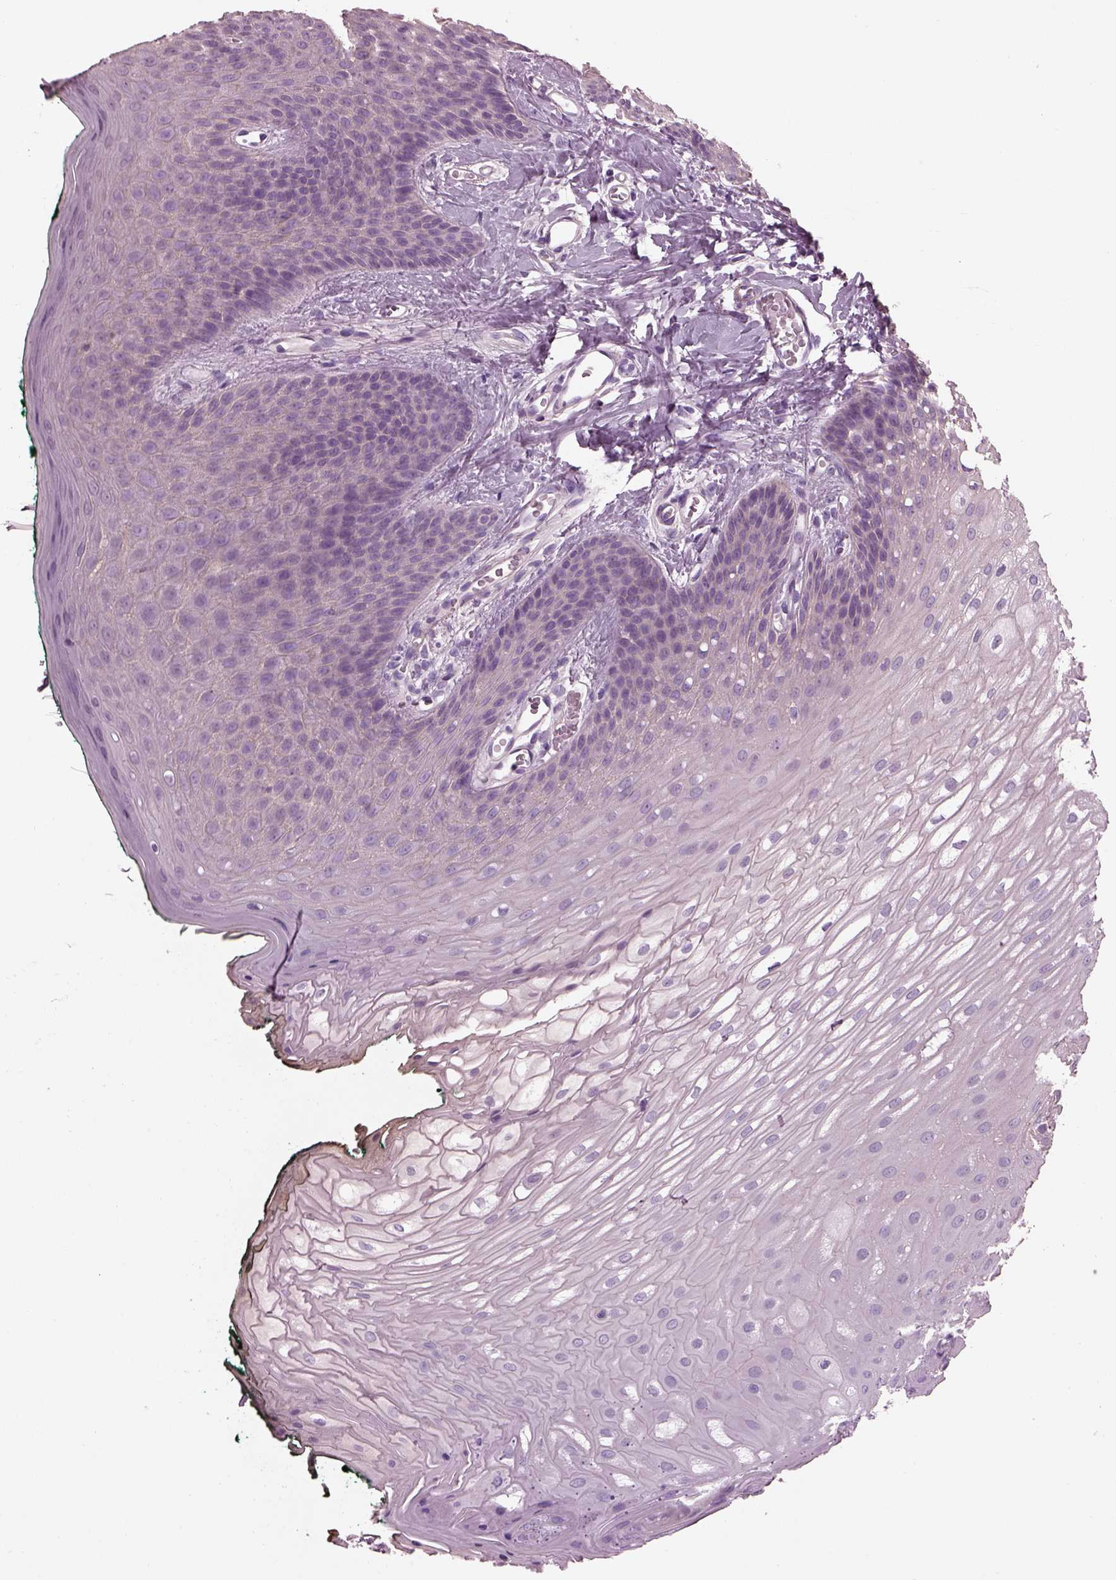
{"staining": {"intensity": "negative", "quantity": "none", "location": "none"}, "tissue": "oral mucosa", "cell_type": "Squamous epithelial cells", "image_type": "normal", "snomed": [{"axis": "morphology", "description": "Normal tissue, NOS"}, {"axis": "topography", "description": "Oral tissue"}, {"axis": "topography", "description": "Head-Neck"}], "caption": "Squamous epithelial cells are negative for protein expression in unremarkable human oral mucosa. The staining was performed using DAB to visualize the protein expression in brown, while the nuclei were stained in blue with hematoxylin (Magnification: 20x).", "gene": "BFSP1", "patient": {"sex": "female", "age": 68}}